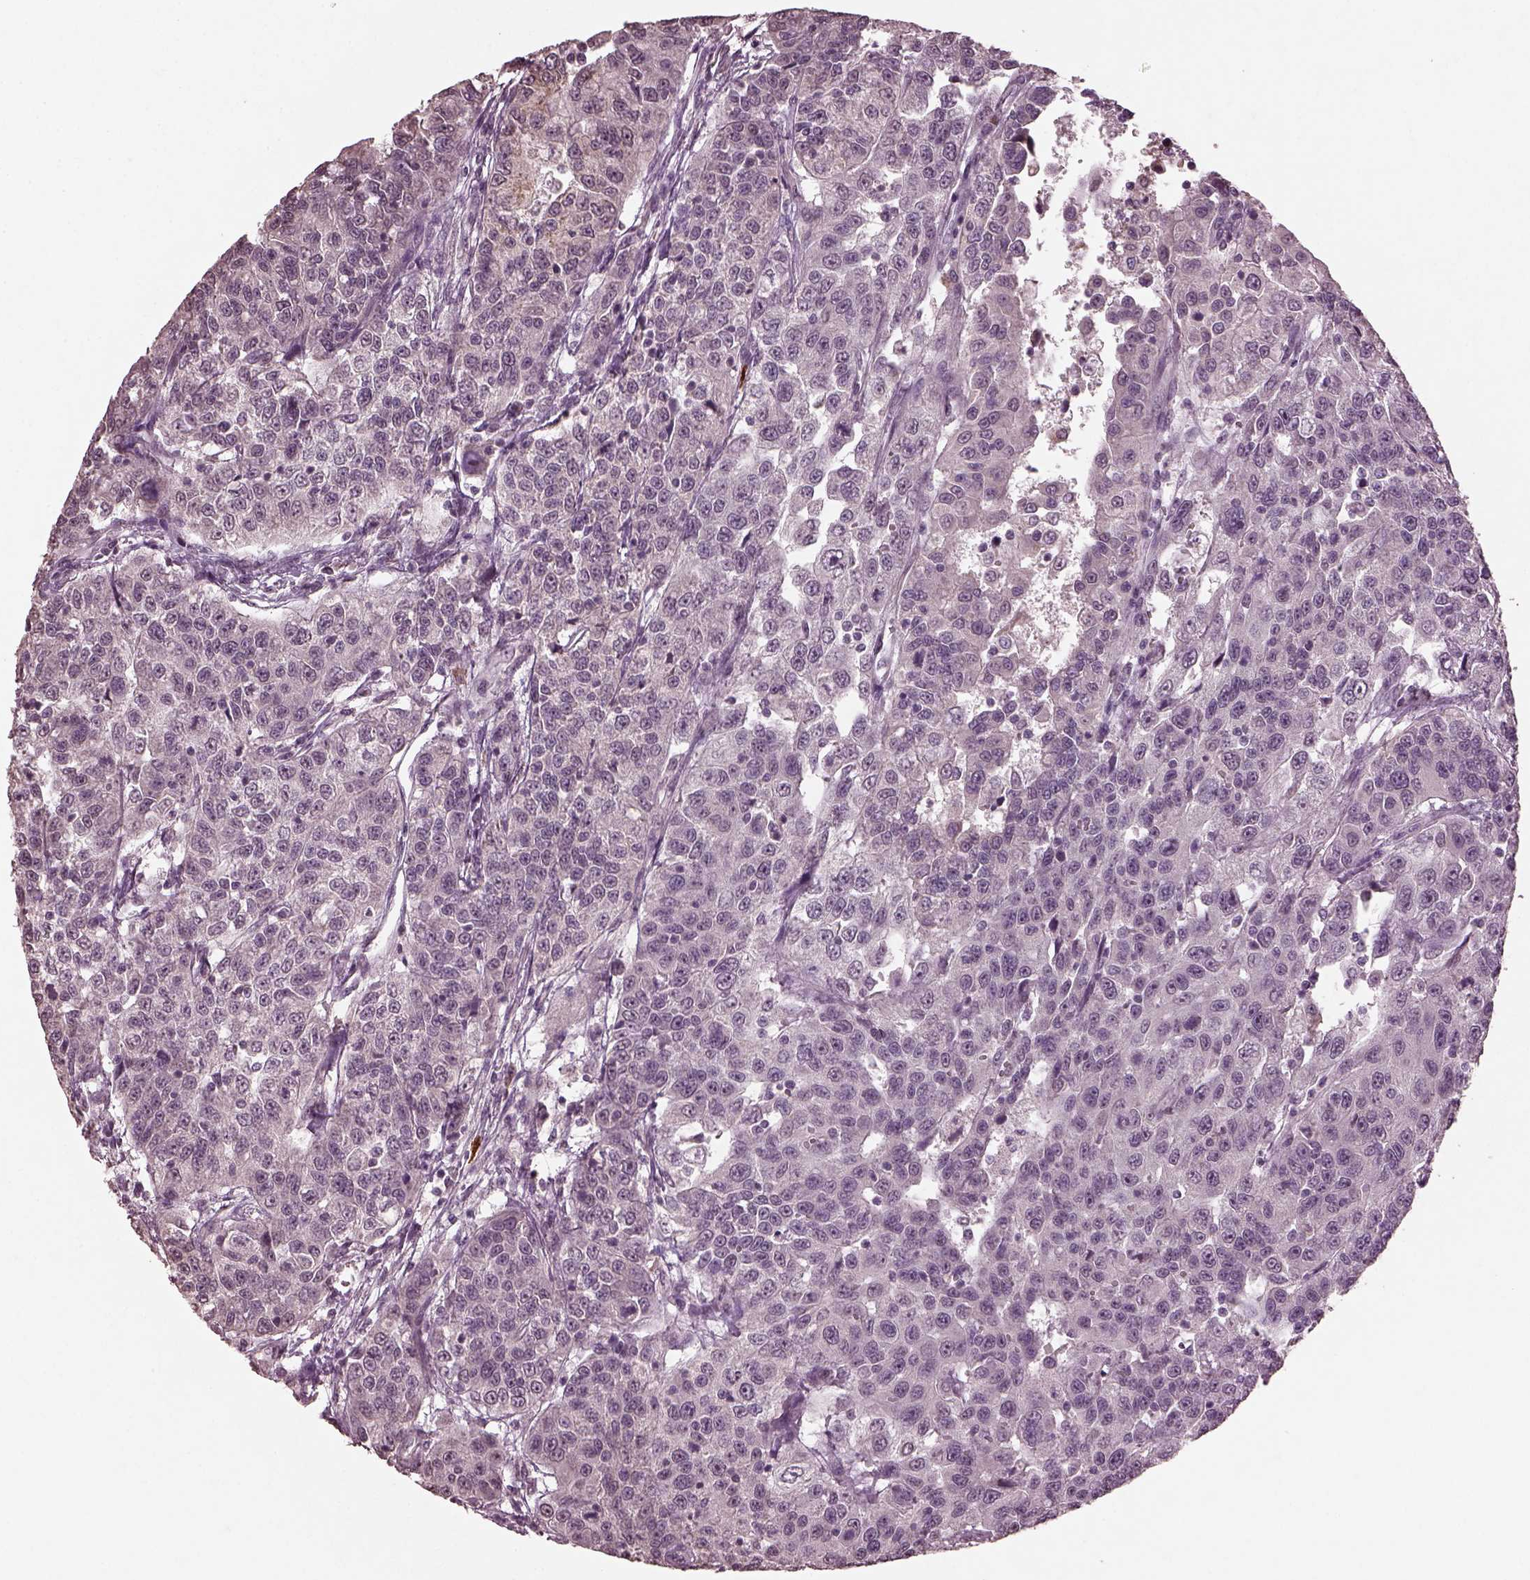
{"staining": {"intensity": "negative", "quantity": "none", "location": "none"}, "tissue": "urothelial cancer", "cell_type": "Tumor cells", "image_type": "cancer", "snomed": [{"axis": "morphology", "description": "Urothelial carcinoma, NOS"}, {"axis": "morphology", "description": "Urothelial carcinoma, High grade"}, {"axis": "topography", "description": "Urinary bladder"}], "caption": "Immunohistochemical staining of urothelial cancer demonstrates no significant positivity in tumor cells. (Stains: DAB (3,3'-diaminobenzidine) immunohistochemistry with hematoxylin counter stain, Microscopy: brightfield microscopy at high magnification).", "gene": "IL18RAP", "patient": {"sex": "female", "age": 73}}